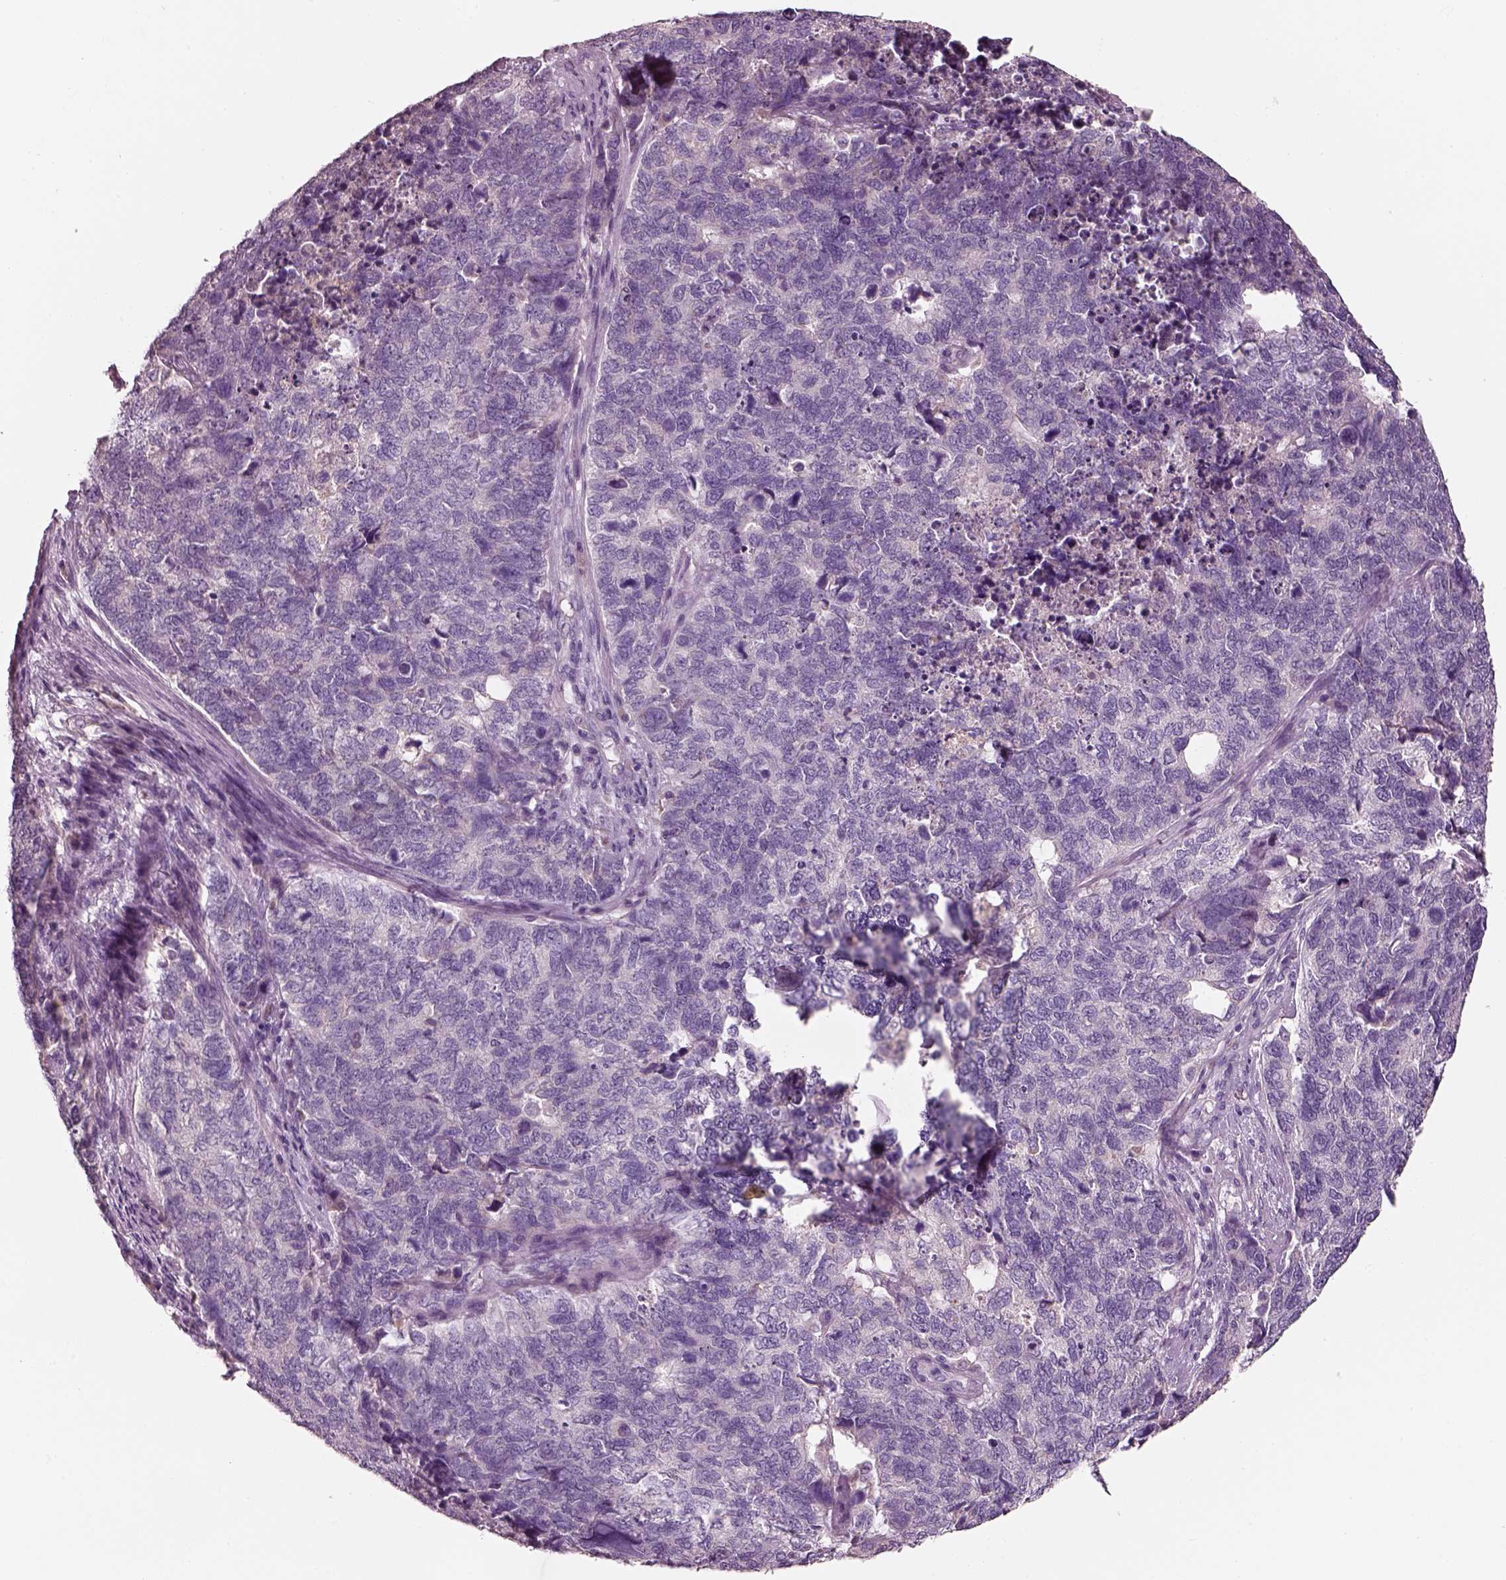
{"staining": {"intensity": "negative", "quantity": "none", "location": "none"}, "tissue": "cervical cancer", "cell_type": "Tumor cells", "image_type": "cancer", "snomed": [{"axis": "morphology", "description": "Squamous cell carcinoma, NOS"}, {"axis": "topography", "description": "Cervix"}], "caption": "Cervical cancer (squamous cell carcinoma) stained for a protein using immunohistochemistry exhibits no positivity tumor cells.", "gene": "PNOC", "patient": {"sex": "female", "age": 63}}